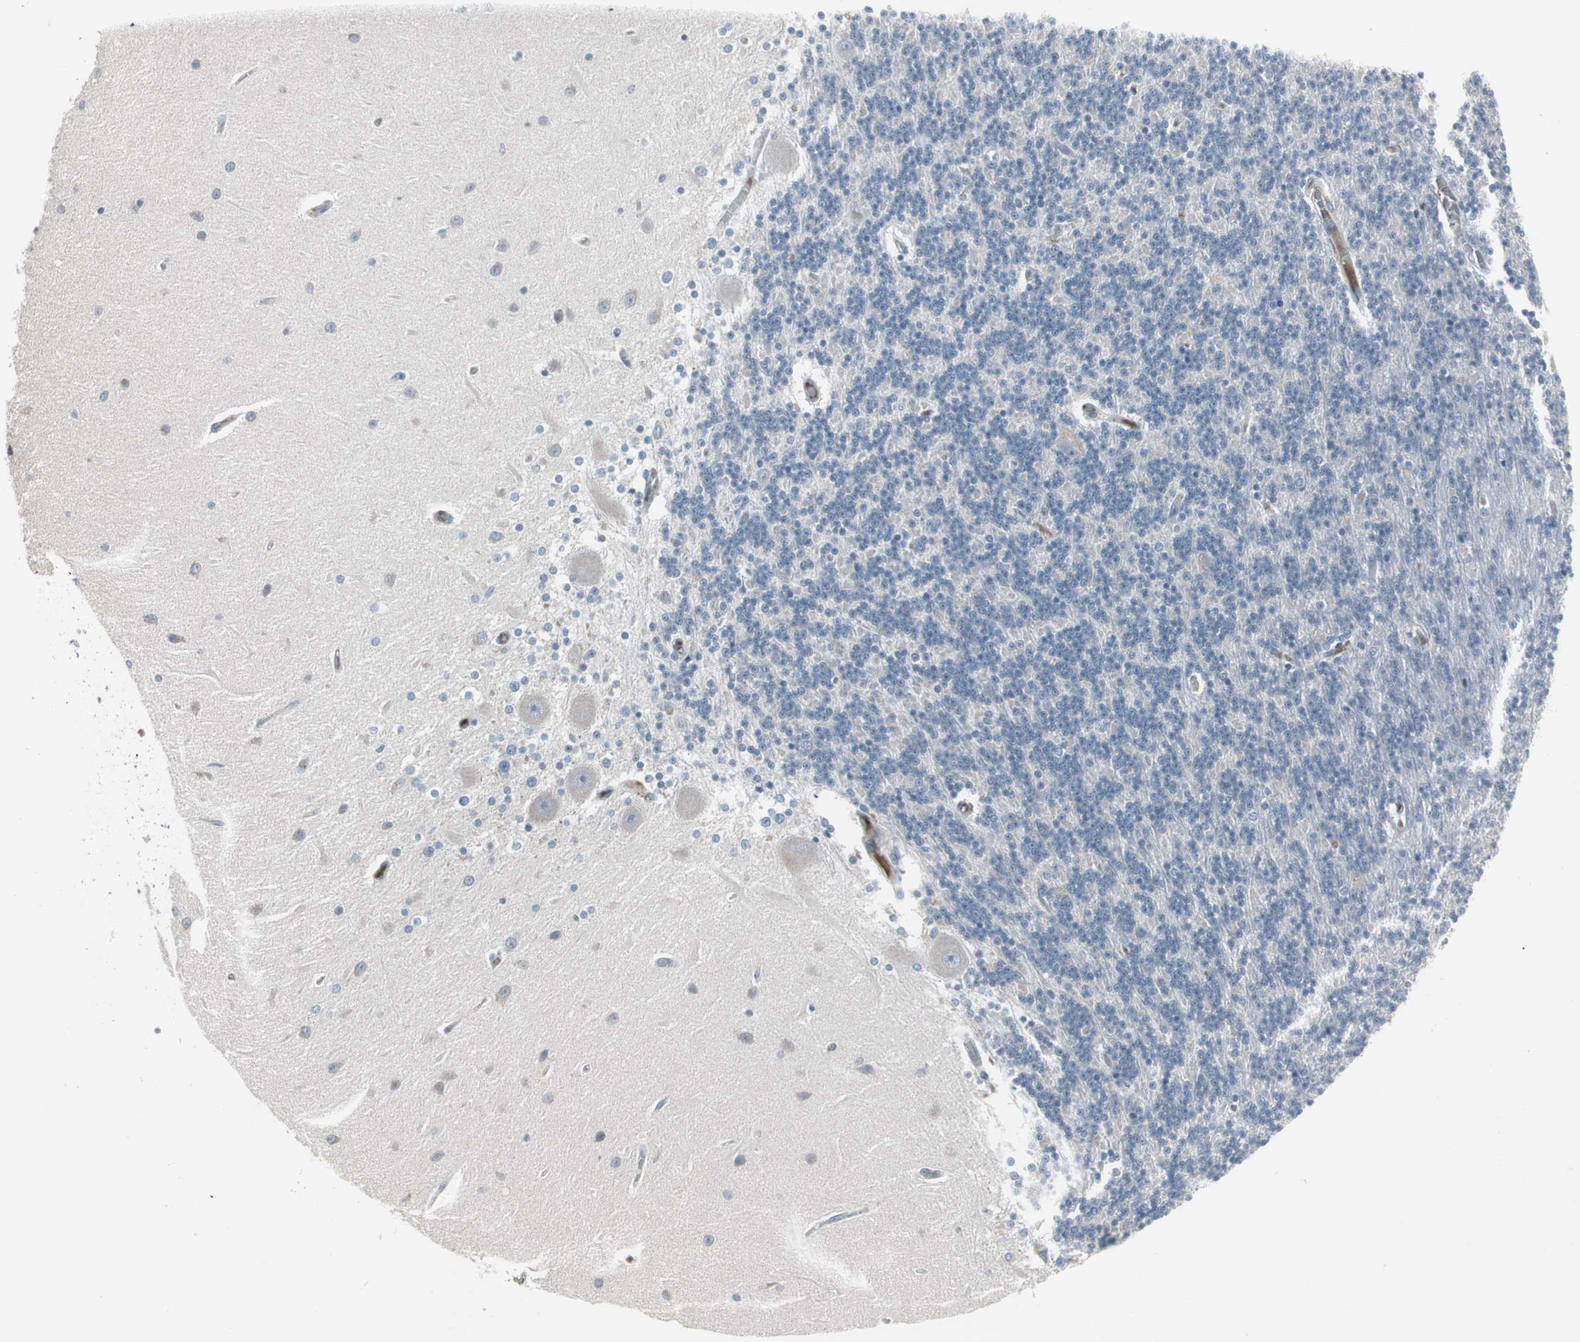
{"staining": {"intensity": "negative", "quantity": "none", "location": "none"}, "tissue": "cerebellum", "cell_type": "Cells in granular layer", "image_type": "normal", "snomed": [{"axis": "morphology", "description": "Normal tissue, NOS"}, {"axis": "topography", "description": "Cerebellum"}], "caption": "Cerebellum stained for a protein using IHC exhibits no expression cells in granular layer.", "gene": "ZSCAN32", "patient": {"sex": "female", "age": 54}}